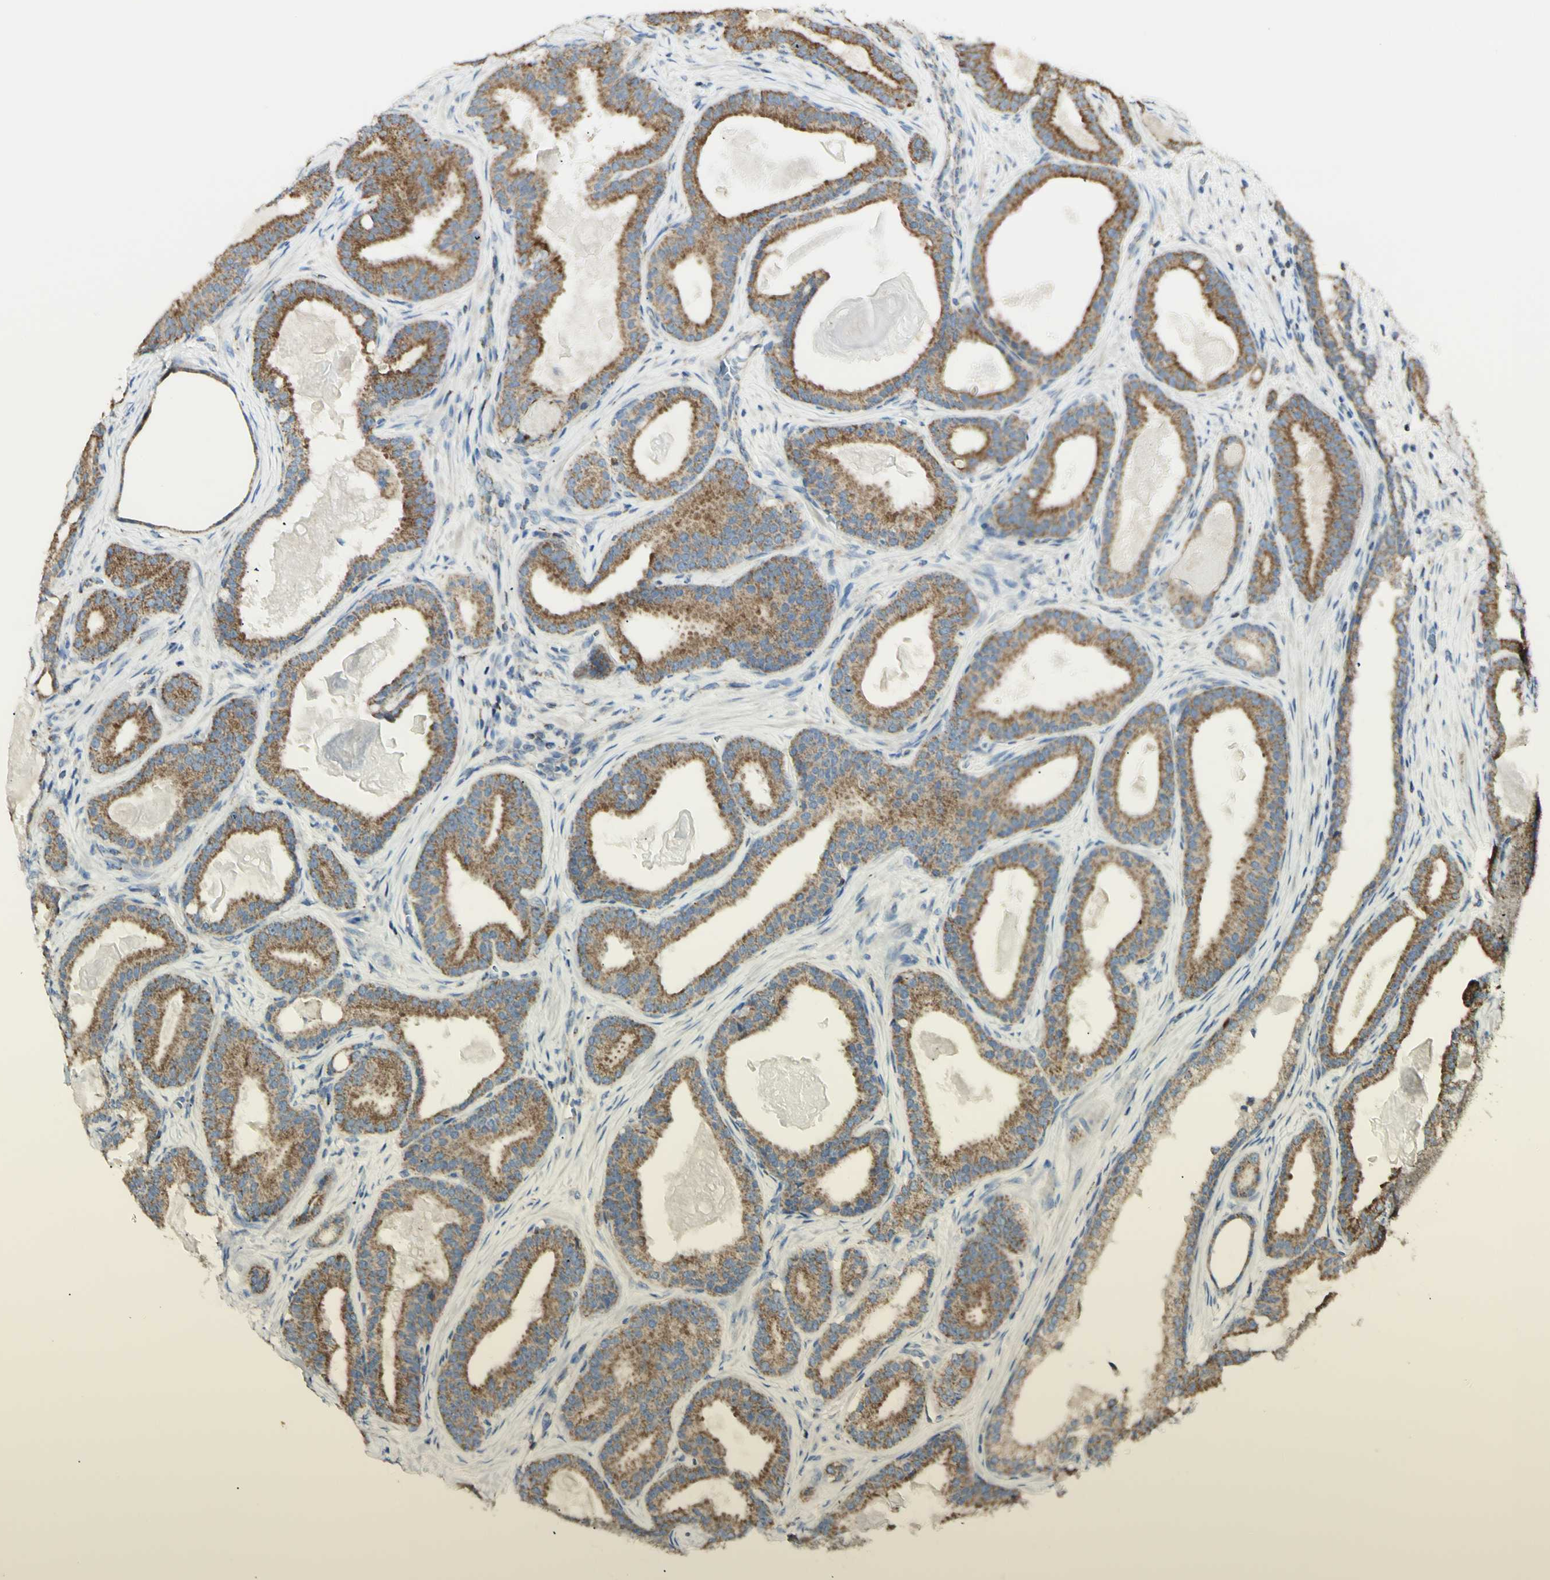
{"staining": {"intensity": "moderate", "quantity": ">75%", "location": "cytoplasmic/membranous"}, "tissue": "prostate cancer", "cell_type": "Tumor cells", "image_type": "cancer", "snomed": [{"axis": "morphology", "description": "Adenocarcinoma, High grade"}, {"axis": "topography", "description": "Prostate"}], "caption": "High-magnification brightfield microscopy of high-grade adenocarcinoma (prostate) stained with DAB (brown) and counterstained with hematoxylin (blue). tumor cells exhibit moderate cytoplasmic/membranous positivity is appreciated in about>75% of cells. The staining is performed using DAB brown chromogen to label protein expression. The nuclei are counter-stained blue using hematoxylin.", "gene": "LETM1", "patient": {"sex": "male", "age": 60}}